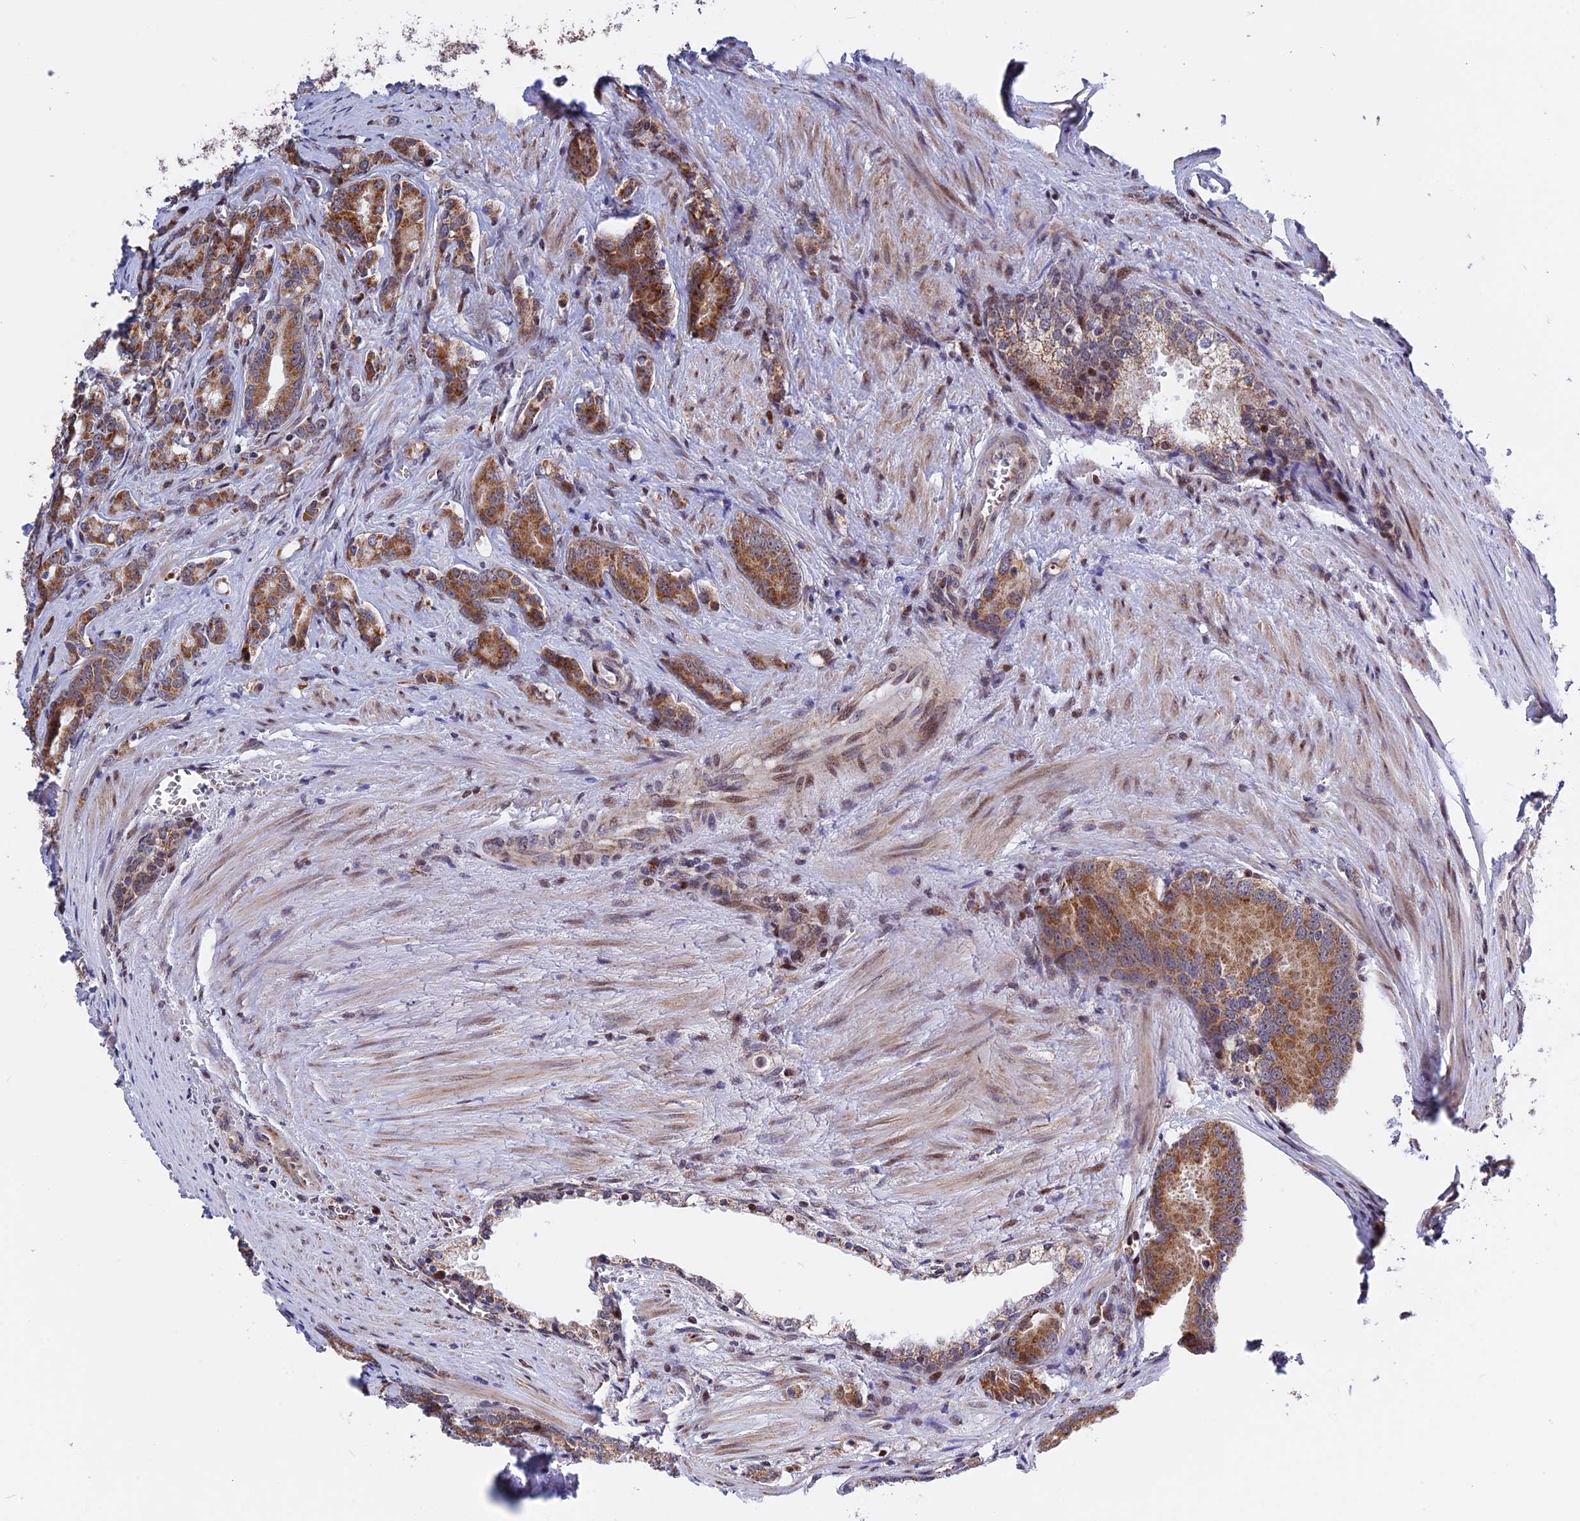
{"staining": {"intensity": "moderate", "quantity": ">75%", "location": "cytoplasmic/membranous"}, "tissue": "prostate cancer", "cell_type": "Tumor cells", "image_type": "cancer", "snomed": [{"axis": "morphology", "description": "Adenocarcinoma, High grade"}, {"axis": "topography", "description": "Prostate"}], "caption": "Protein staining of adenocarcinoma (high-grade) (prostate) tissue demonstrates moderate cytoplasmic/membranous expression in about >75% of tumor cells.", "gene": "FAM174C", "patient": {"sex": "male", "age": 72}}